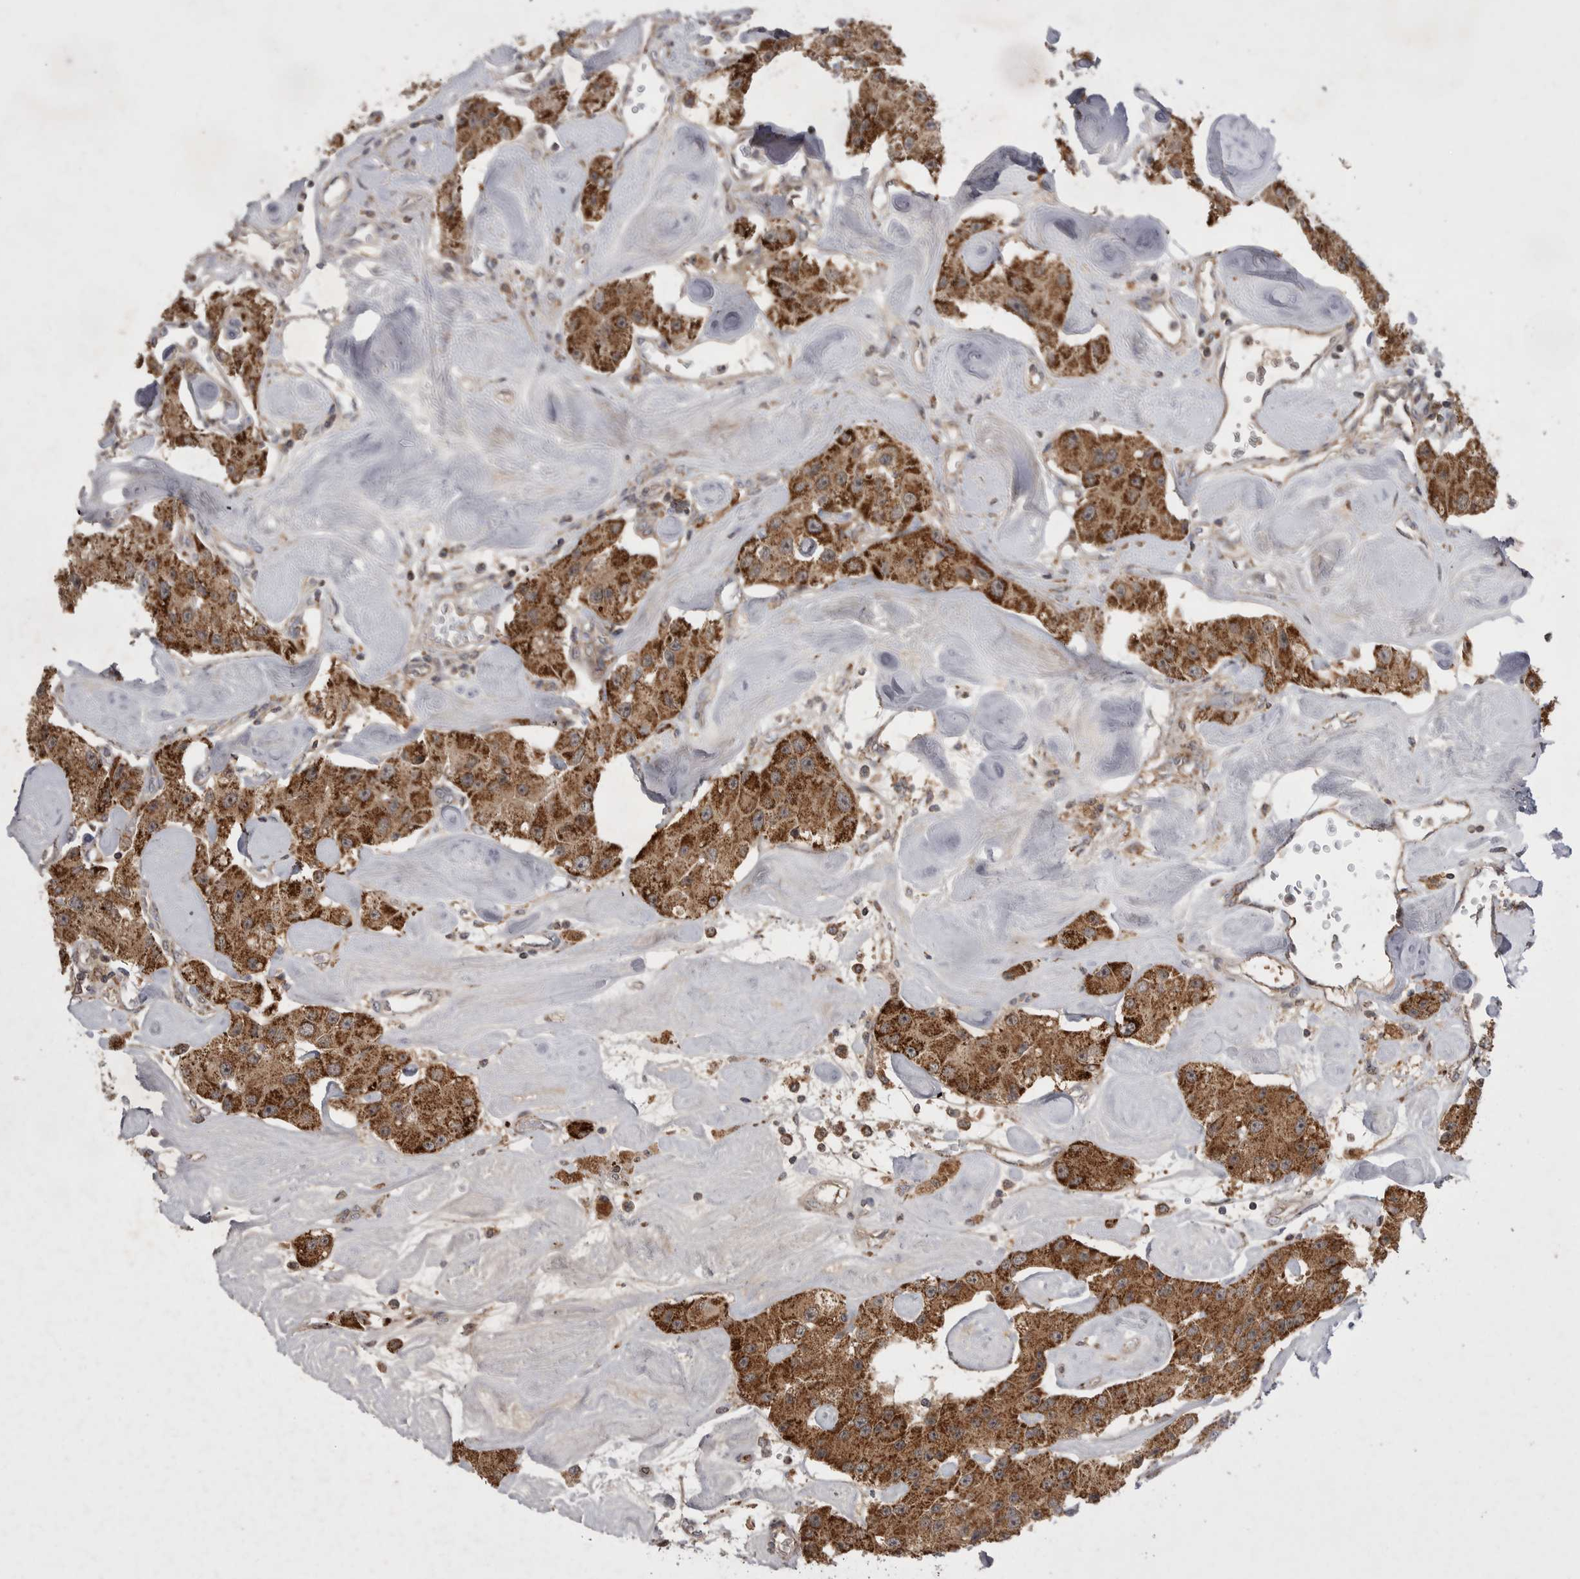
{"staining": {"intensity": "strong", "quantity": ">75%", "location": "cytoplasmic/membranous"}, "tissue": "carcinoid", "cell_type": "Tumor cells", "image_type": "cancer", "snomed": [{"axis": "morphology", "description": "Carcinoid, malignant, NOS"}, {"axis": "topography", "description": "Pancreas"}], "caption": "Immunohistochemical staining of malignant carcinoid demonstrates high levels of strong cytoplasmic/membranous expression in about >75% of tumor cells.", "gene": "KYAT3", "patient": {"sex": "male", "age": 41}}